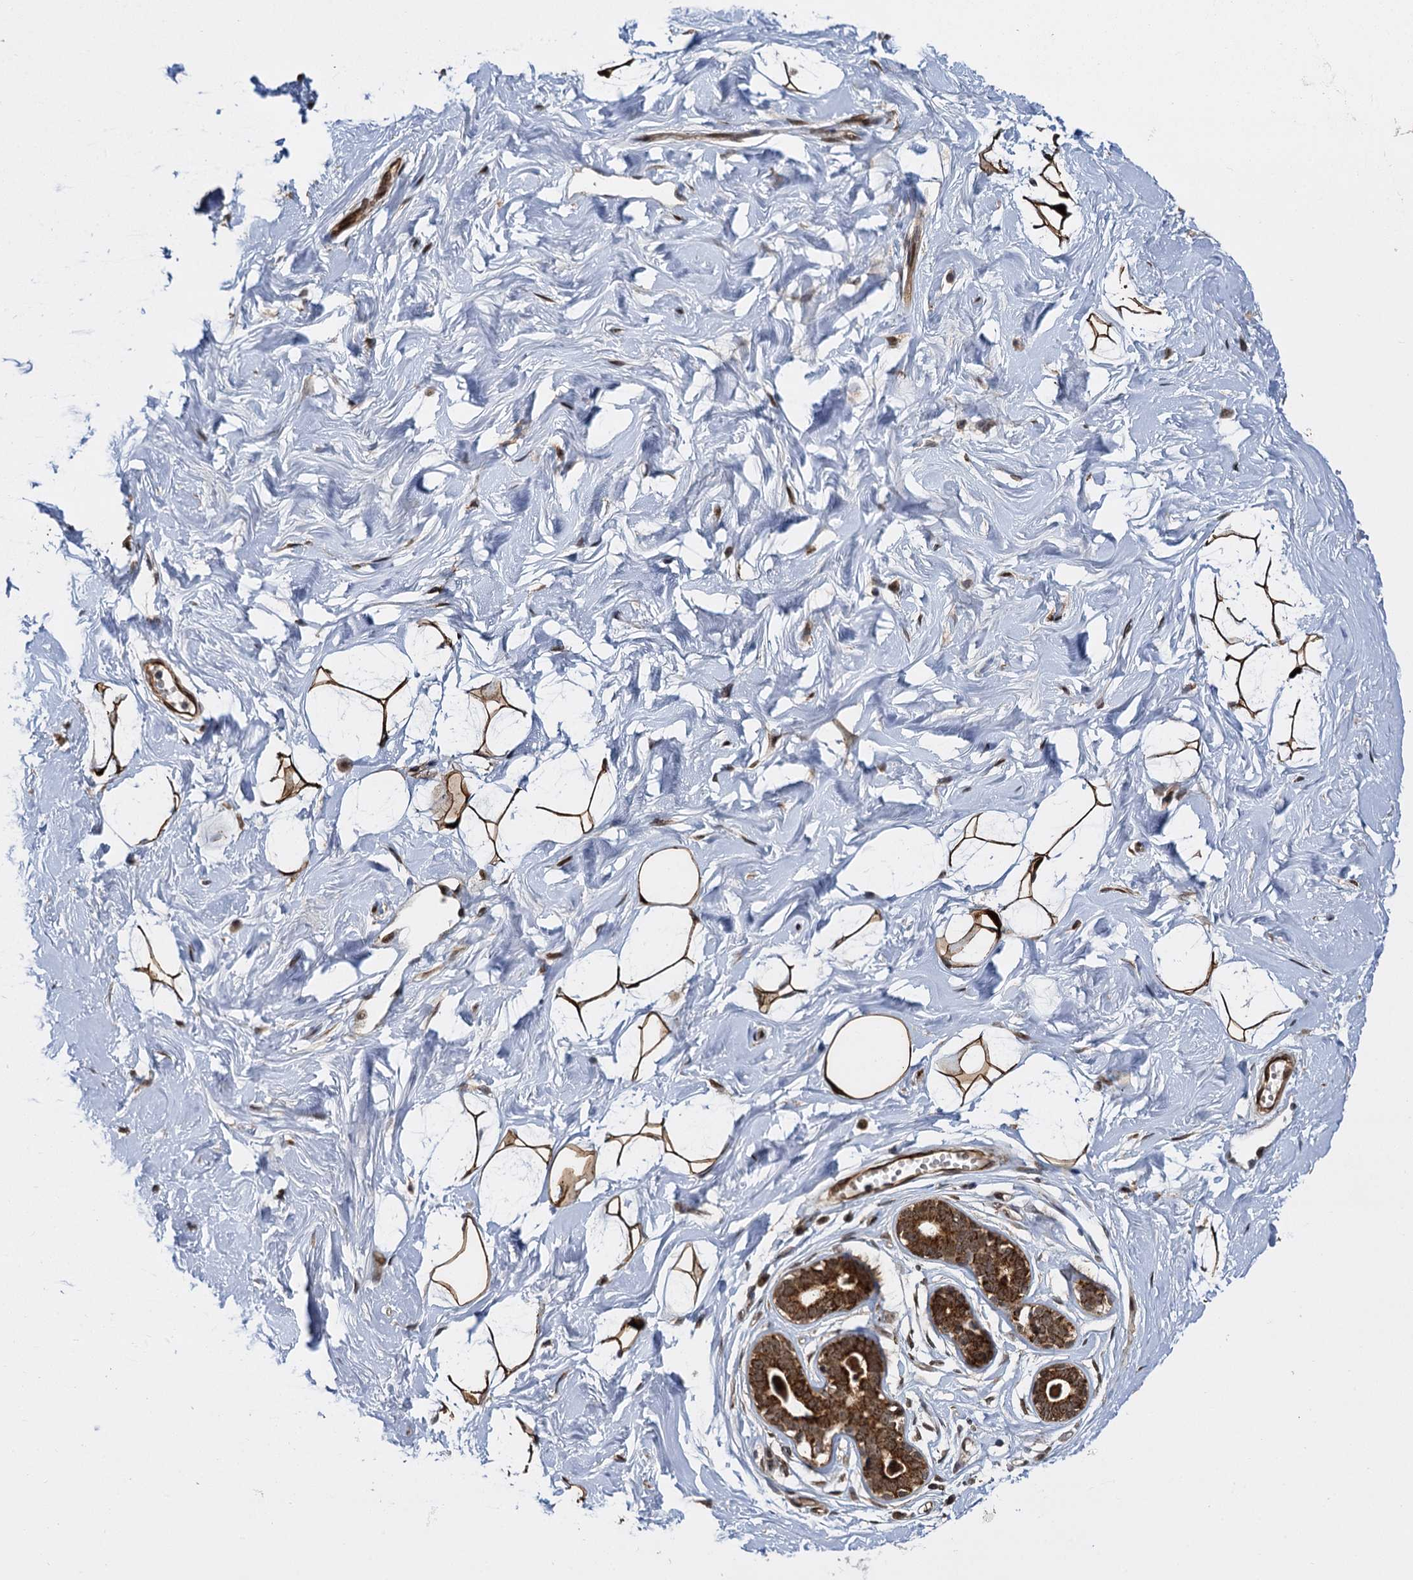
{"staining": {"intensity": "strong", "quantity": ">75%", "location": "cytoplasmic/membranous,nuclear"}, "tissue": "breast", "cell_type": "Adipocytes", "image_type": "normal", "snomed": [{"axis": "morphology", "description": "Normal tissue, NOS"}, {"axis": "morphology", "description": "Adenoma, NOS"}, {"axis": "topography", "description": "Breast"}], "caption": "Strong cytoplasmic/membranous,nuclear protein expression is identified in about >75% of adipocytes in breast. (brown staining indicates protein expression, while blue staining denotes nuclei).", "gene": "GAL3ST4", "patient": {"sex": "female", "age": 23}}